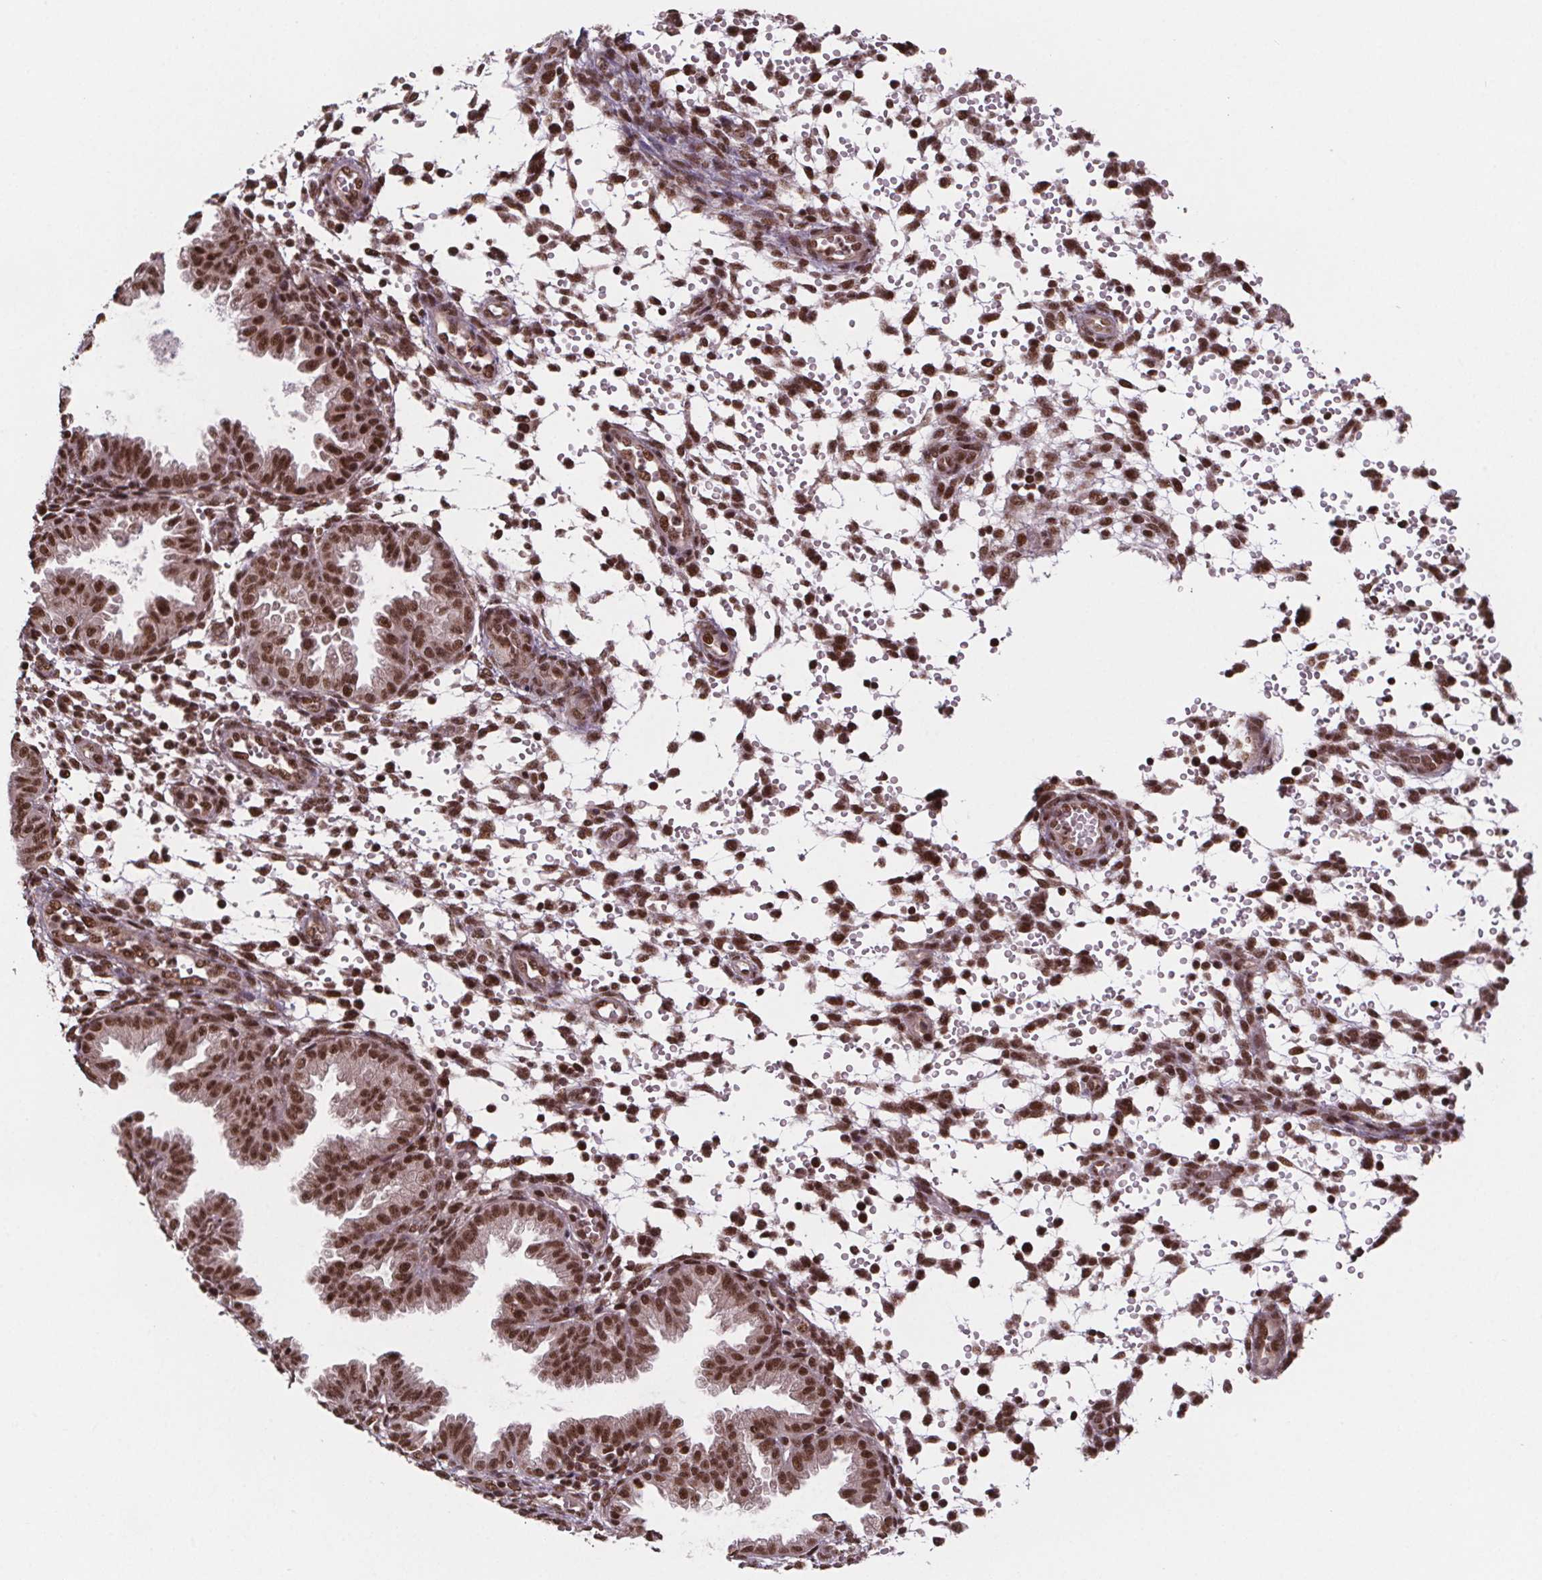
{"staining": {"intensity": "strong", "quantity": ">75%", "location": "nuclear"}, "tissue": "endometrium", "cell_type": "Cells in endometrial stroma", "image_type": "normal", "snomed": [{"axis": "morphology", "description": "Normal tissue, NOS"}, {"axis": "topography", "description": "Endometrium"}], "caption": "A brown stain shows strong nuclear expression of a protein in cells in endometrial stroma of benign human endometrium. Ihc stains the protein of interest in brown and the nuclei are stained blue.", "gene": "JARID2", "patient": {"sex": "female", "age": 33}}